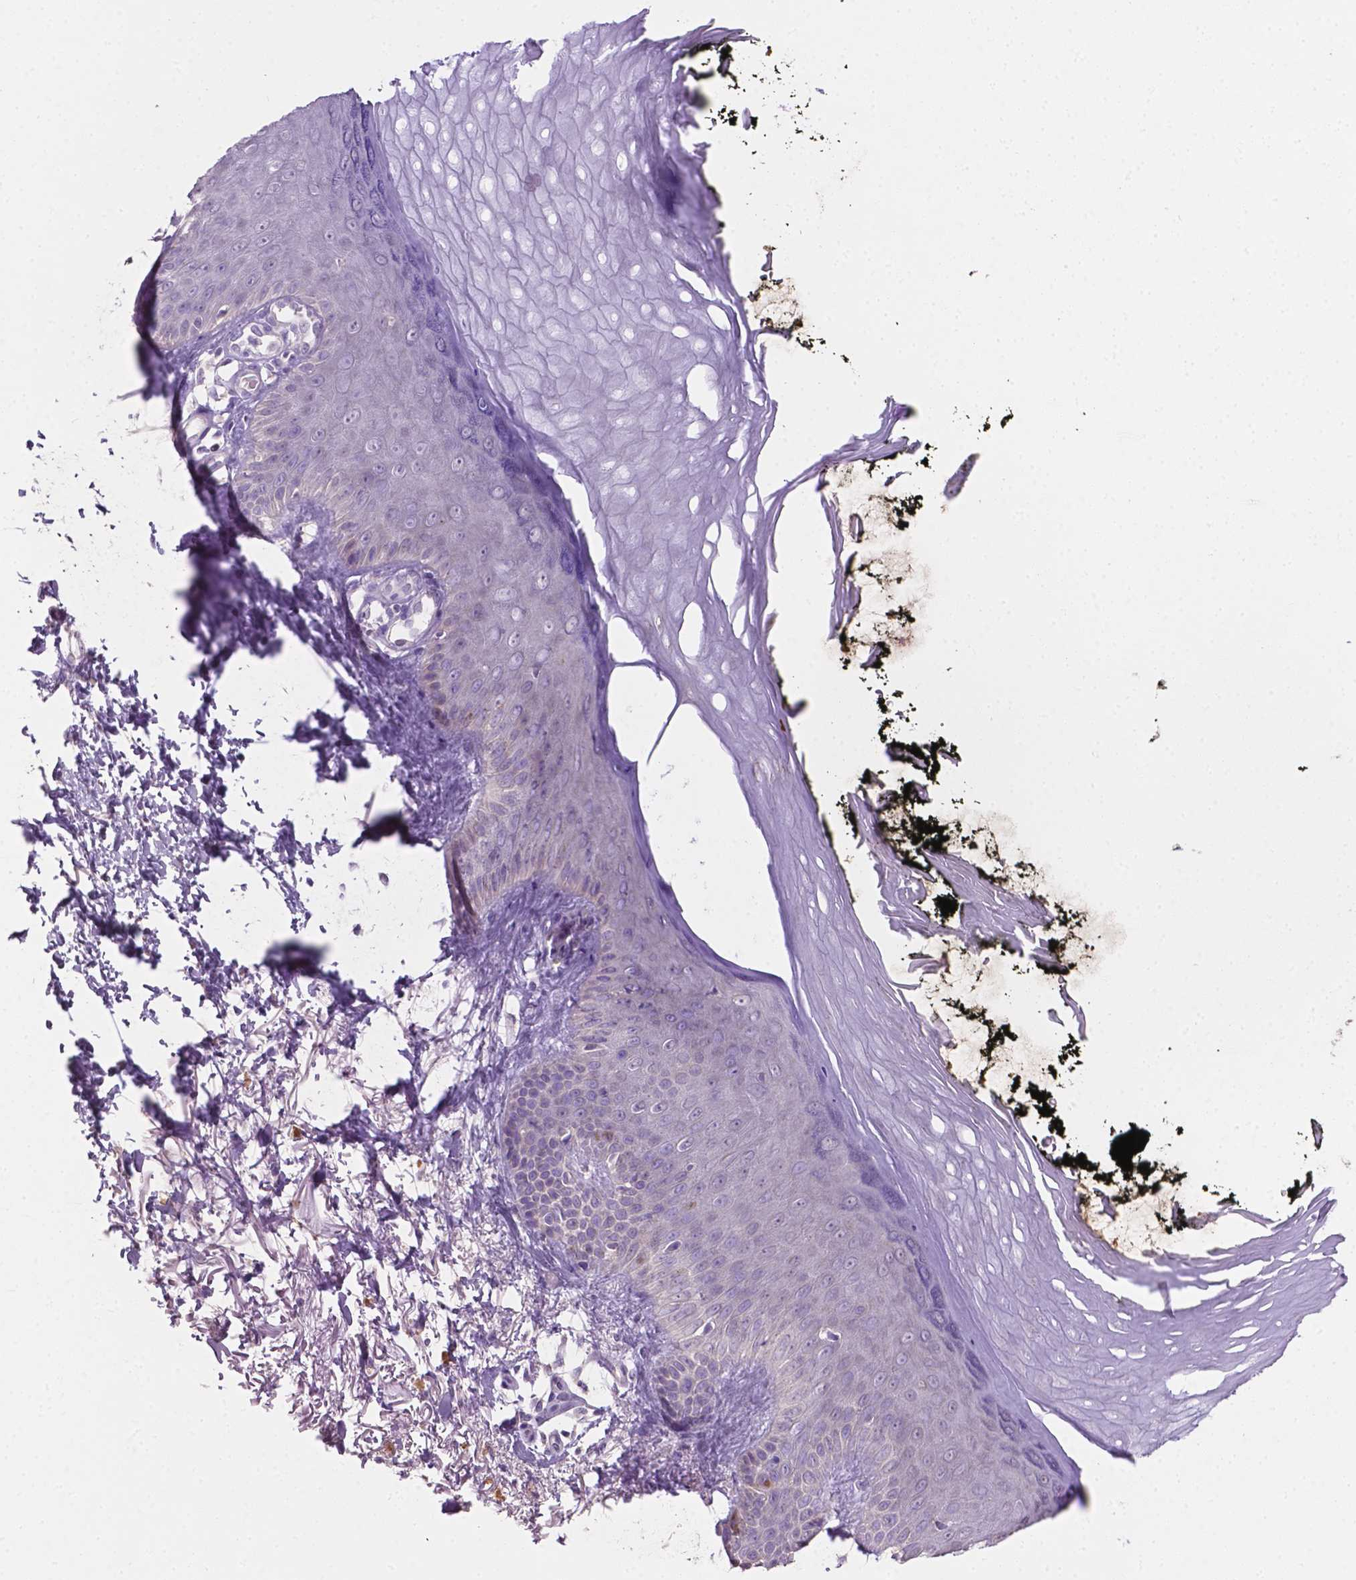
{"staining": {"intensity": "weak", "quantity": "25%-75%", "location": "cytoplasmic/membranous"}, "tissue": "melanoma", "cell_type": "Tumor cells", "image_type": "cancer", "snomed": [{"axis": "morphology", "description": "Malignant melanoma, NOS"}, {"axis": "topography", "description": "Skin"}], "caption": "Protein expression analysis of human melanoma reveals weak cytoplasmic/membranous staining in about 25%-75% of tumor cells.", "gene": "MROH6", "patient": {"sex": "female", "age": 80}}